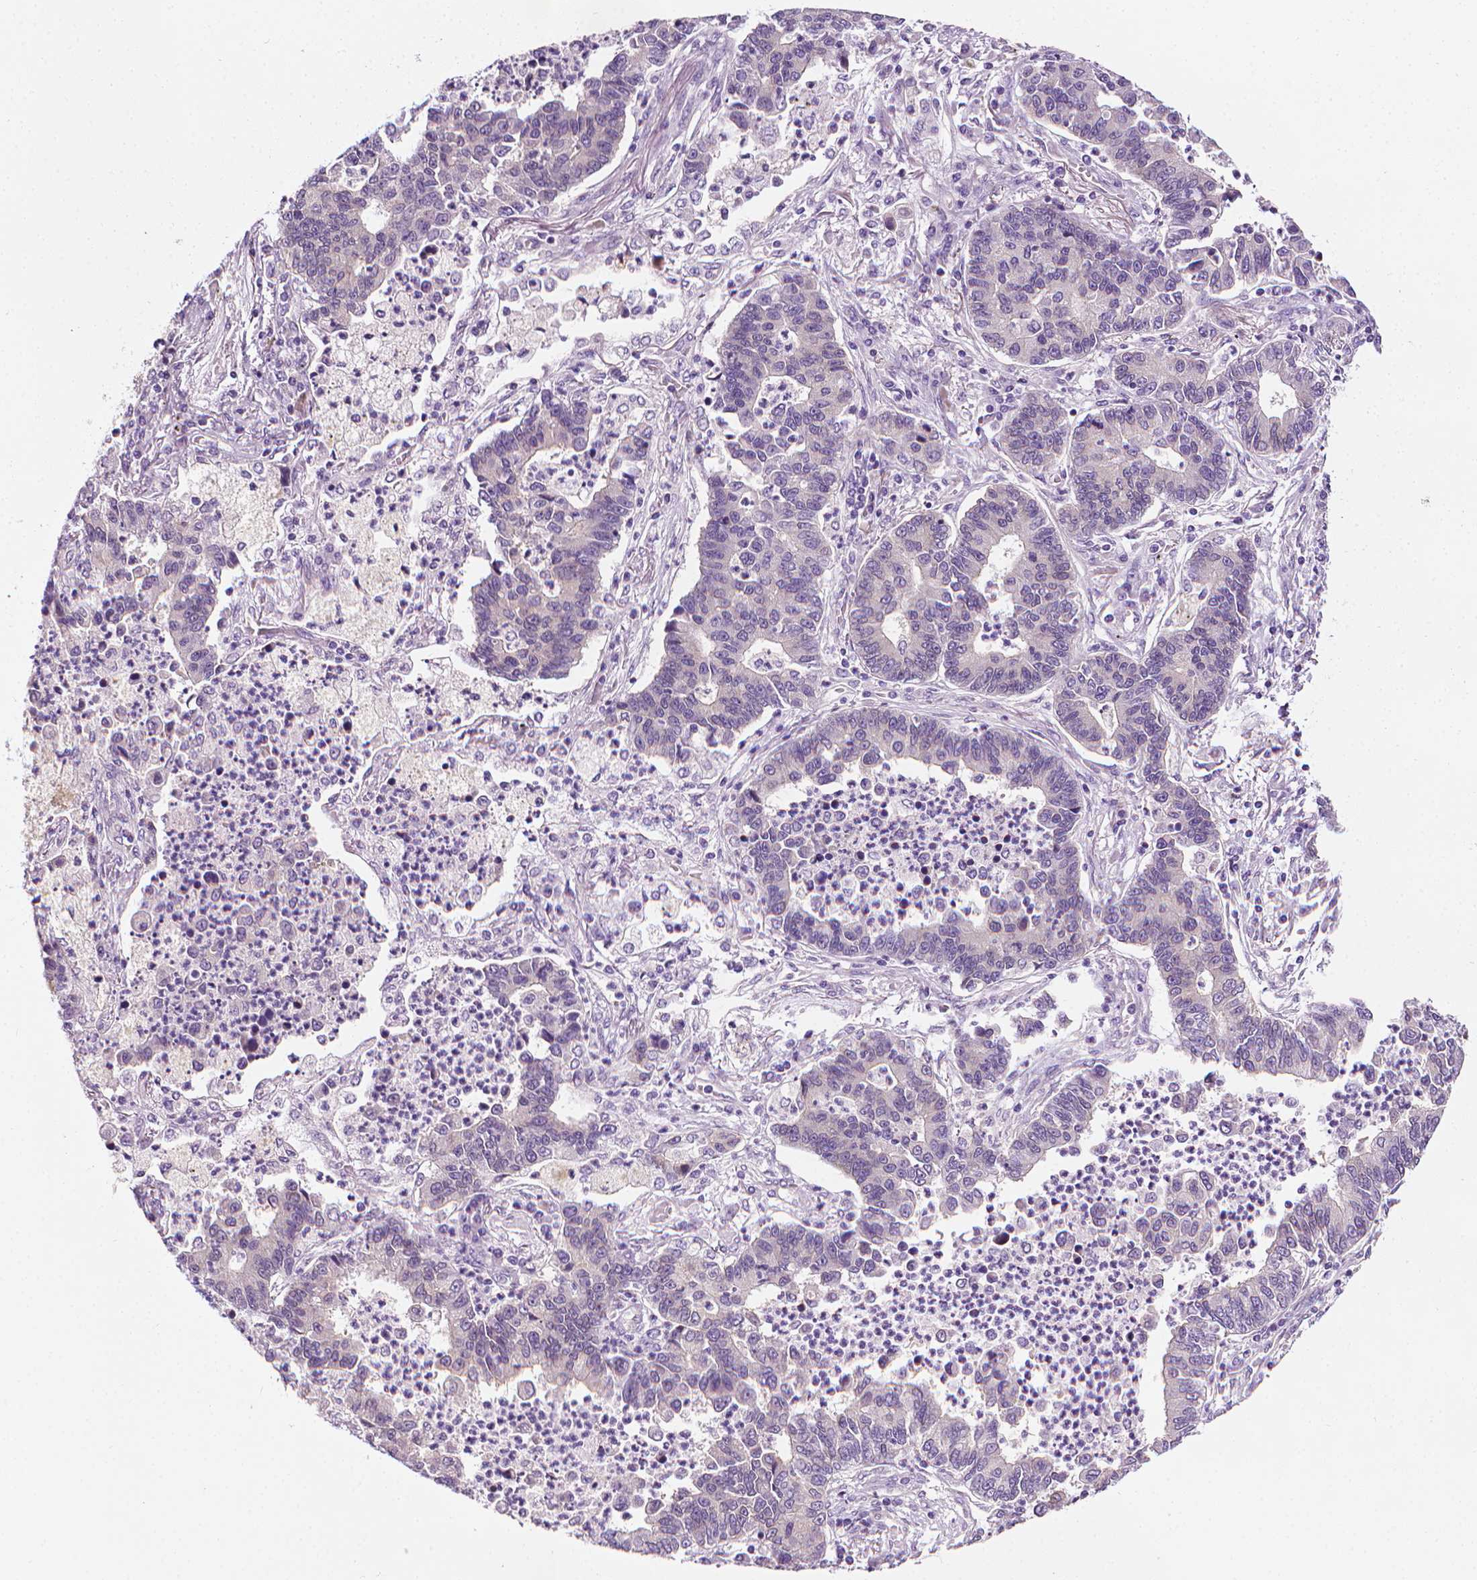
{"staining": {"intensity": "negative", "quantity": "none", "location": "none"}, "tissue": "lung cancer", "cell_type": "Tumor cells", "image_type": "cancer", "snomed": [{"axis": "morphology", "description": "Adenocarcinoma, NOS"}, {"axis": "topography", "description": "Lung"}], "caption": "A high-resolution image shows immunohistochemistry (IHC) staining of lung adenocarcinoma, which exhibits no significant expression in tumor cells.", "gene": "MCOLN3", "patient": {"sex": "female", "age": 57}}